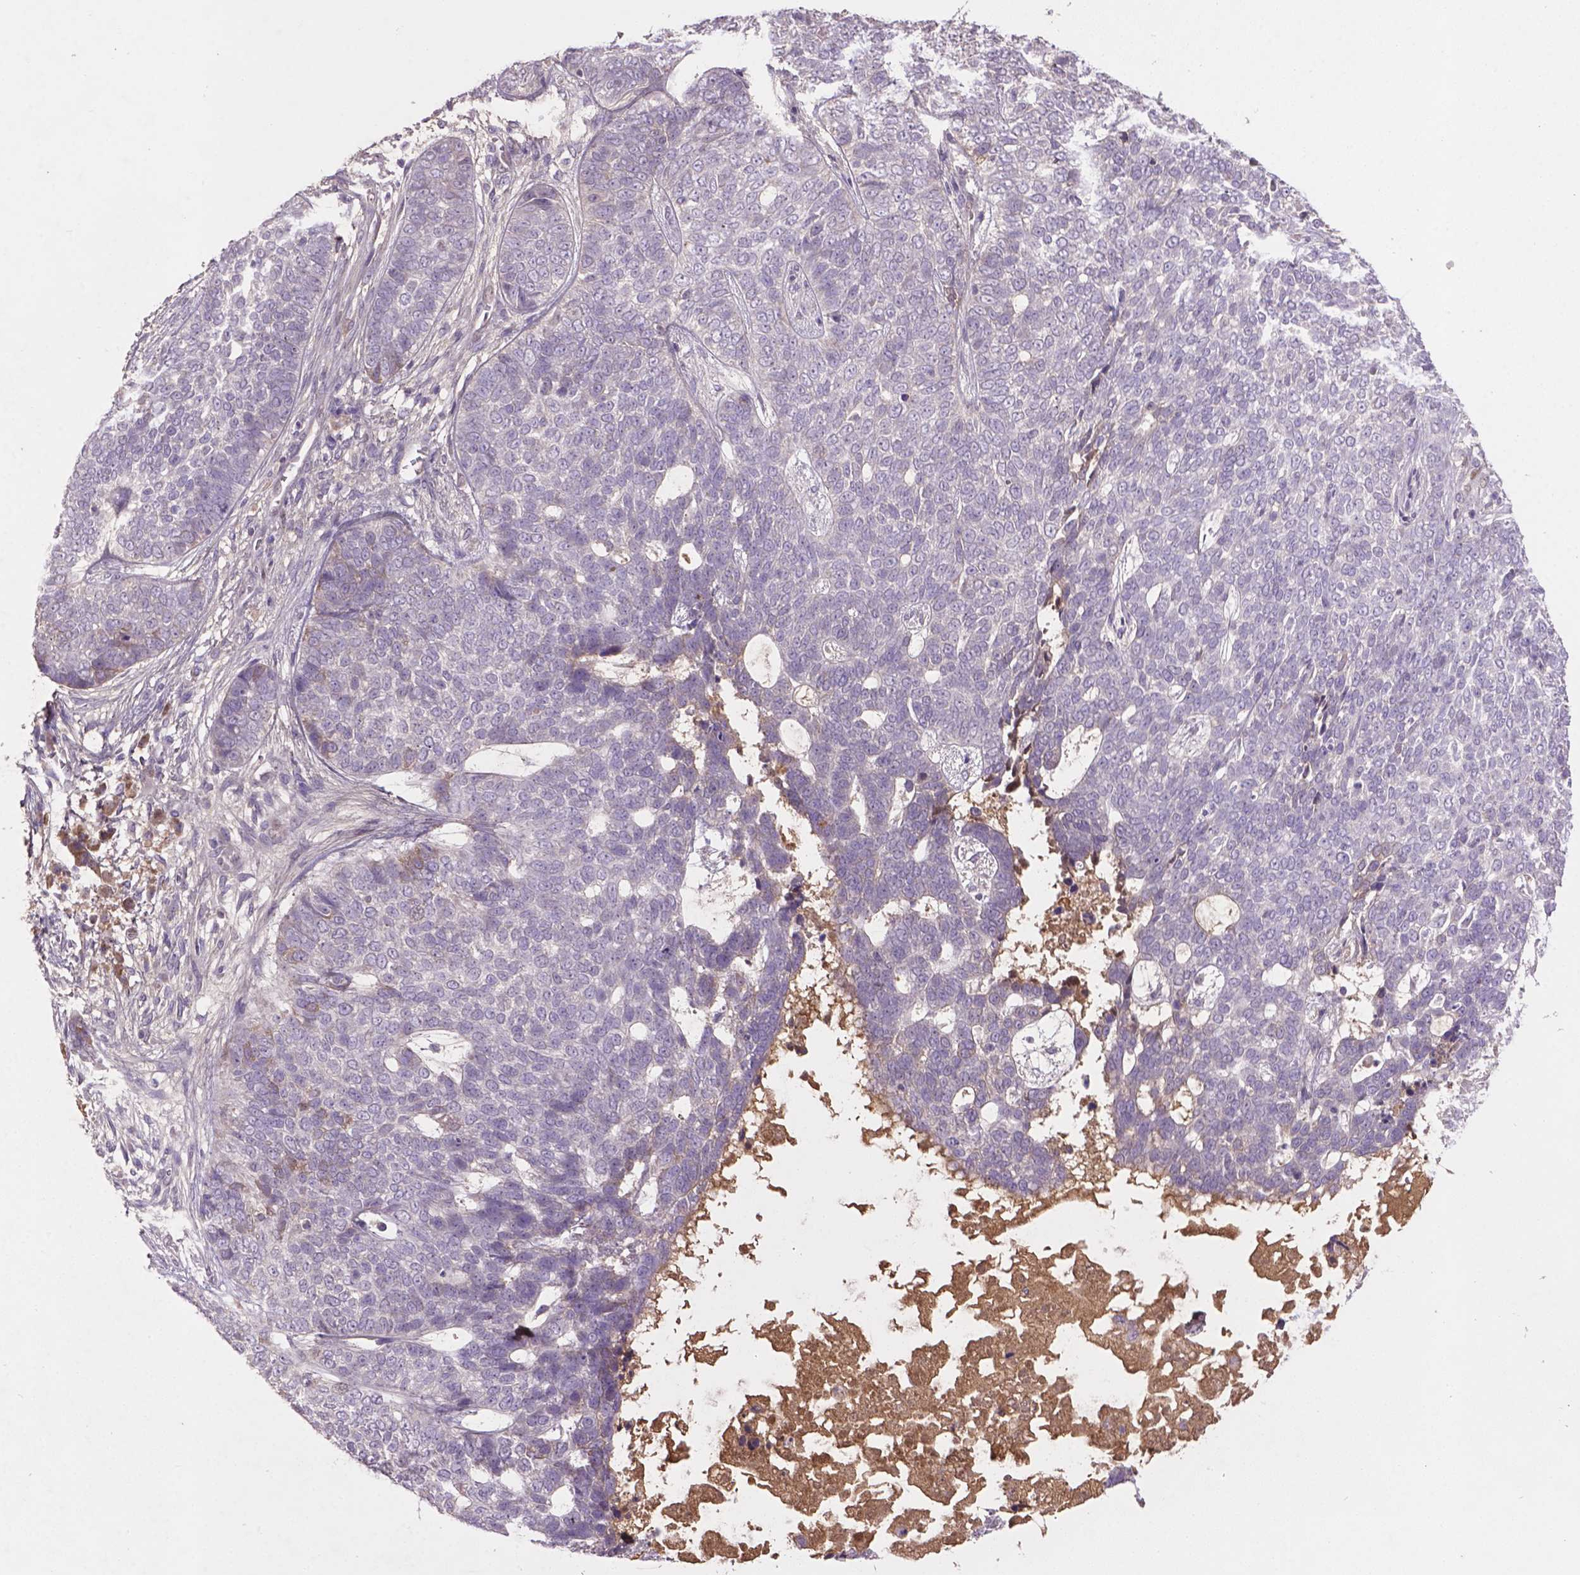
{"staining": {"intensity": "negative", "quantity": "none", "location": "none"}, "tissue": "skin cancer", "cell_type": "Tumor cells", "image_type": "cancer", "snomed": [{"axis": "morphology", "description": "Basal cell carcinoma"}, {"axis": "topography", "description": "Skin"}], "caption": "This is an IHC histopathology image of skin basal cell carcinoma. There is no positivity in tumor cells.", "gene": "SOX17", "patient": {"sex": "female", "age": 69}}